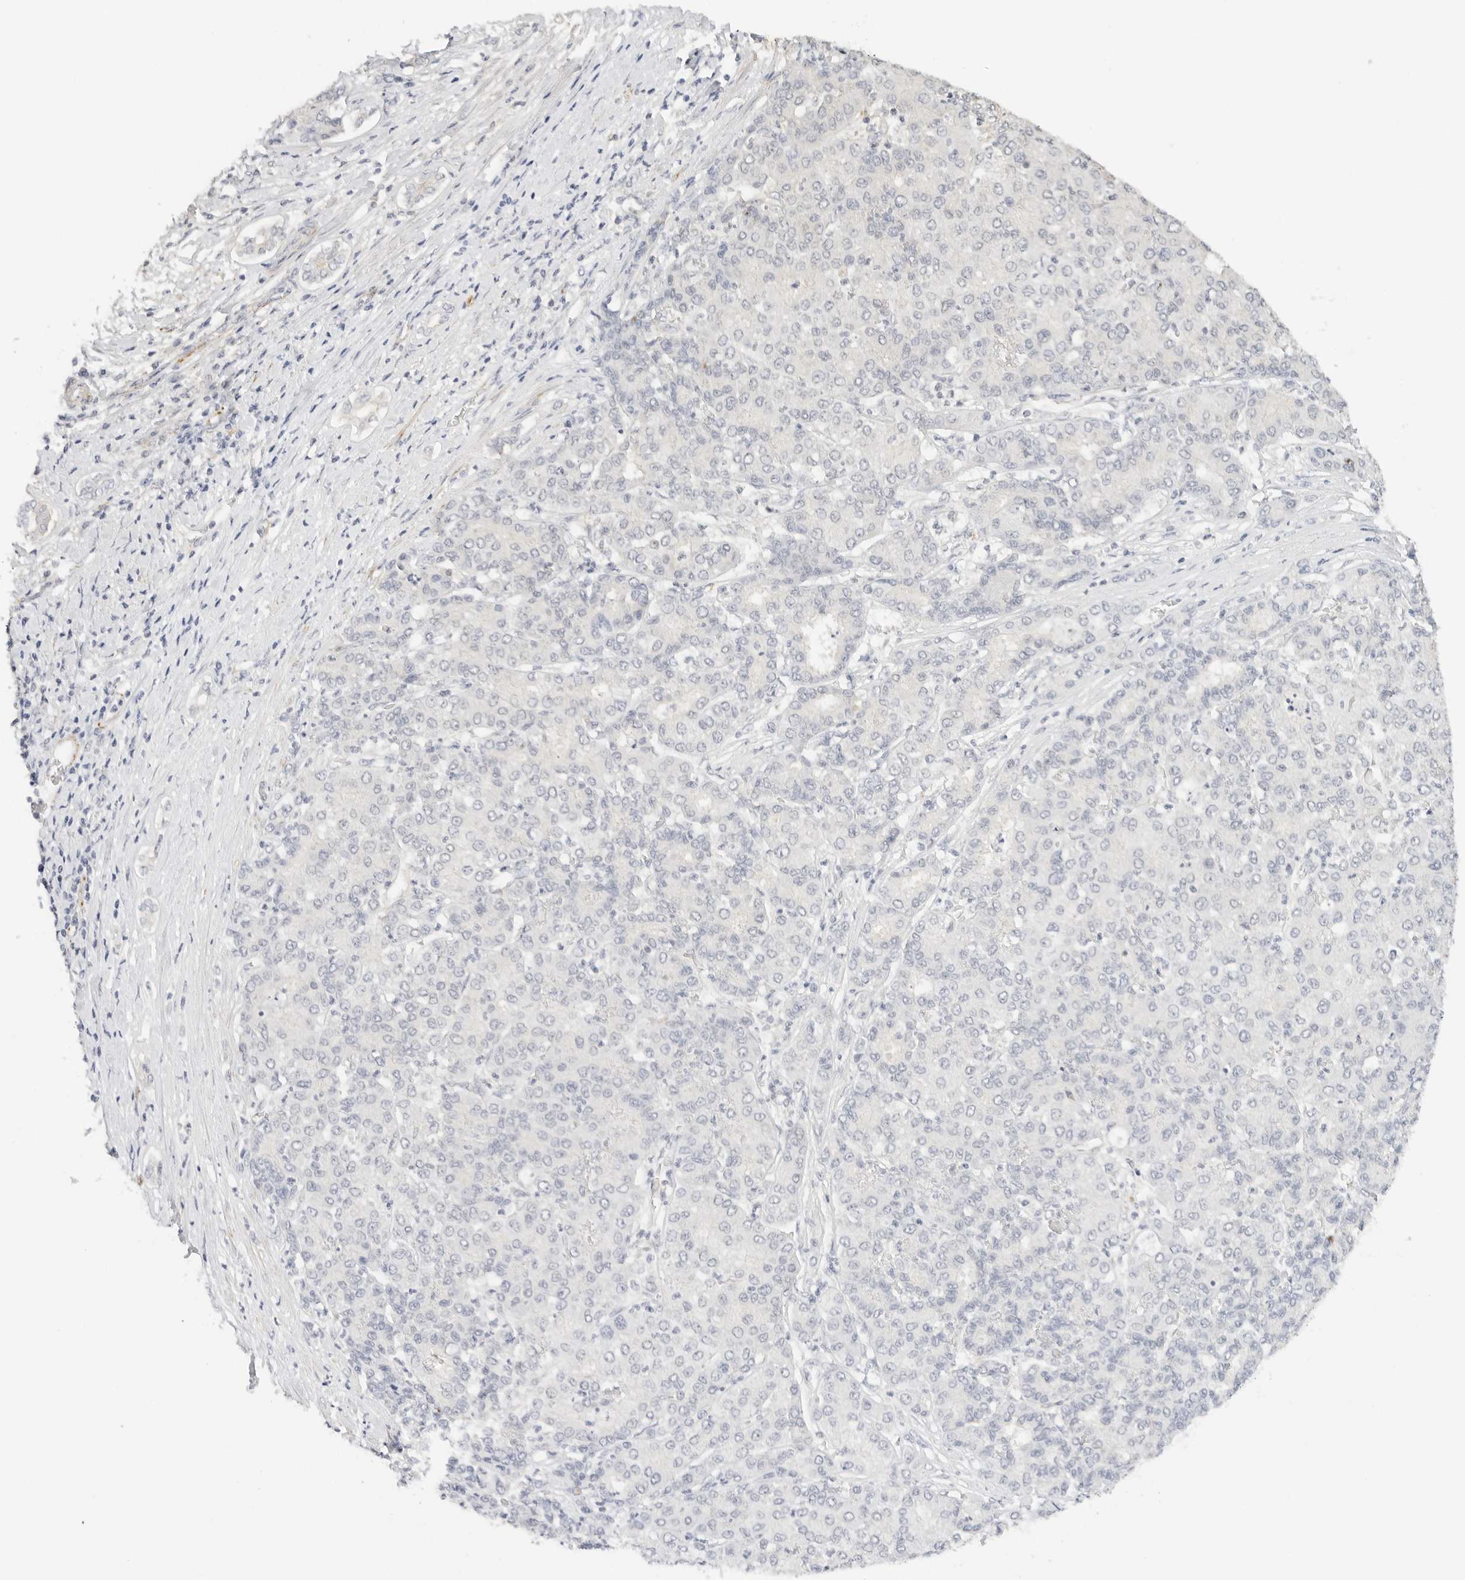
{"staining": {"intensity": "negative", "quantity": "none", "location": "none"}, "tissue": "liver cancer", "cell_type": "Tumor cells", "image_type": "cancer", "snomed": [{"axis": "morphology", "description": "Carcinoma, Hepatocellular, NOS"}, {"axis": "topography", "description": "Liver"}], "caption": "Immunohistochemical staining of human liver hepatocellular carcinoma shows no significant expression in tumor cells.", "gene": "PCDH19", "patient": {"sex": "male", "age": 65}}